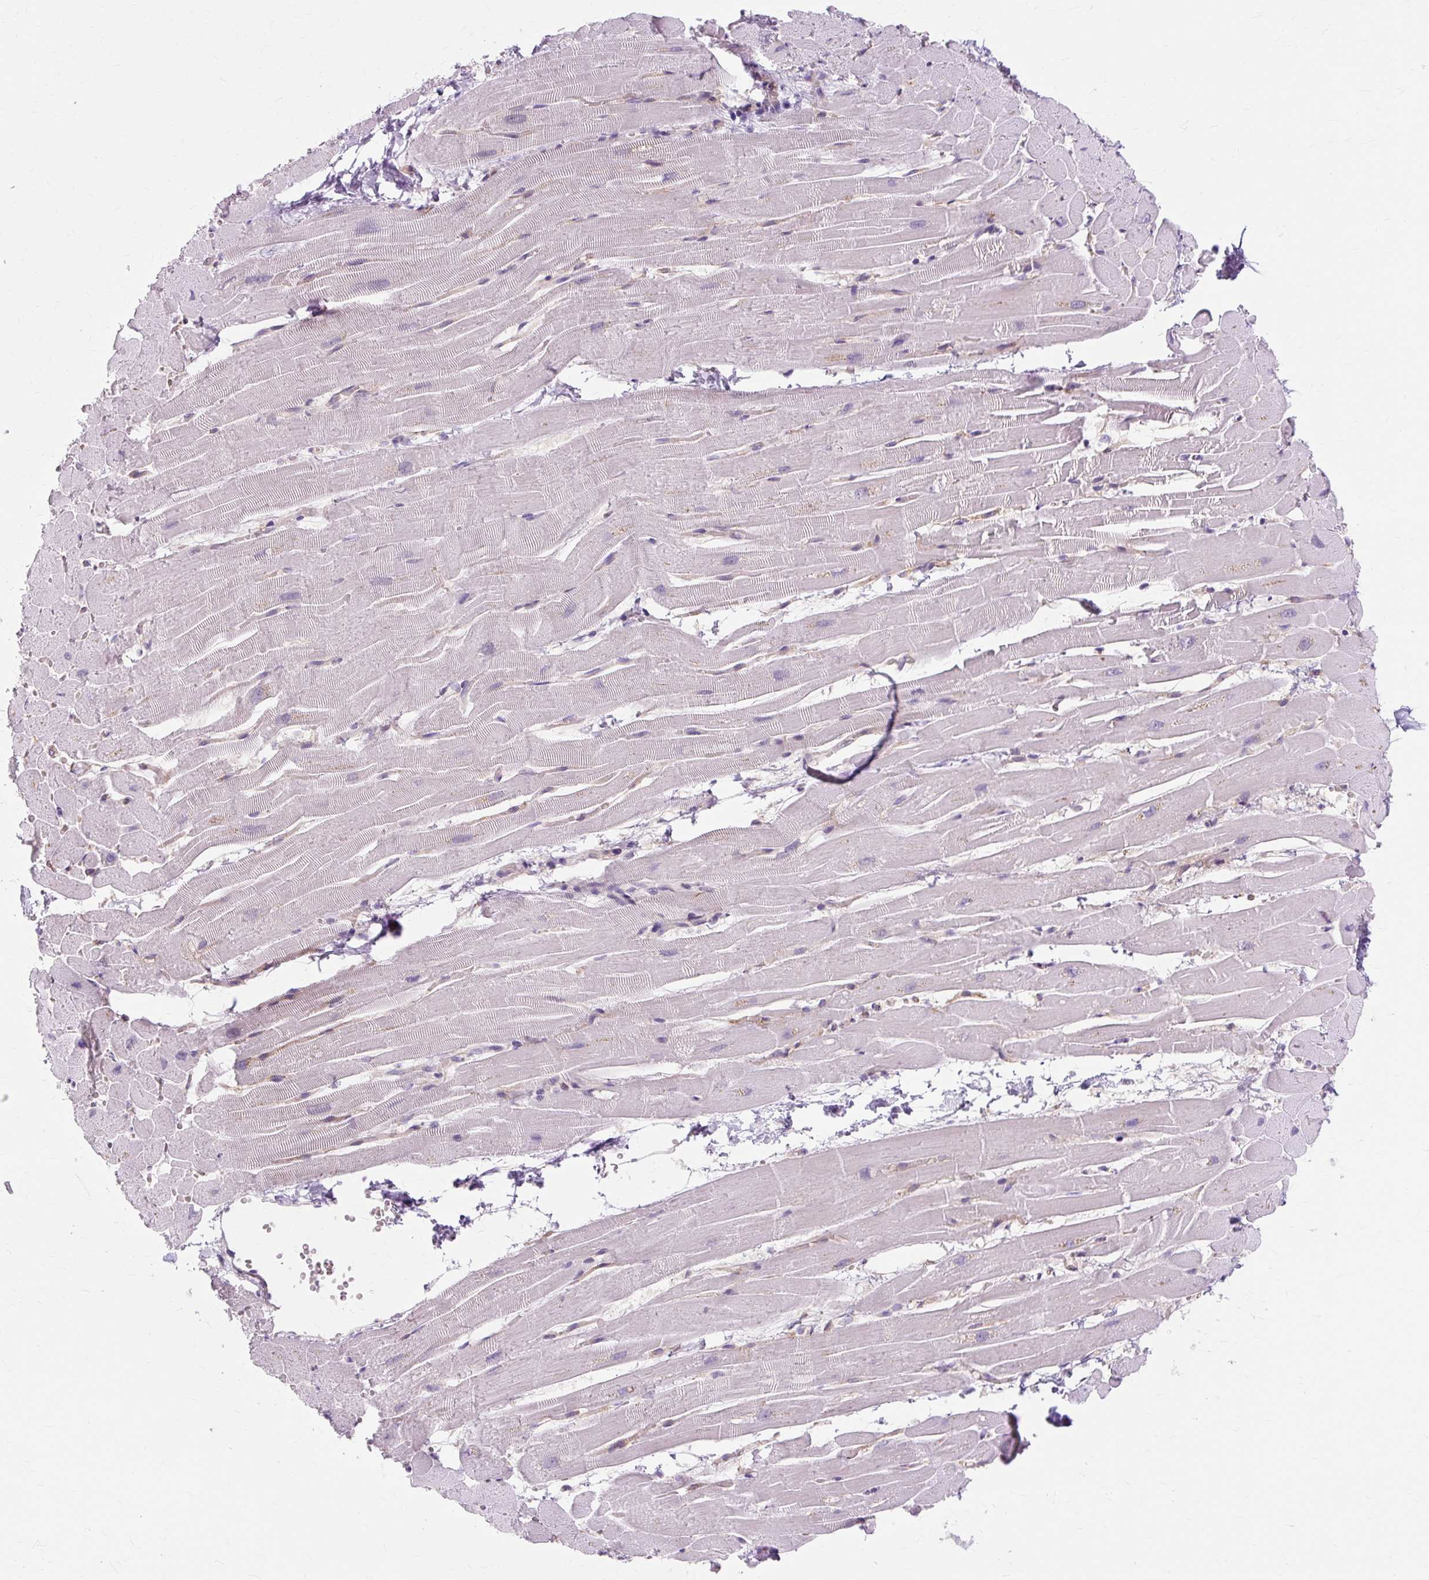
{"staining": {"intensity": "negative", "quantity": "none", "location": "none"}, "tissue": "heart muscle", "cell_type": "Cardiomyocytes", "image_type": "normal", "snomed": [{"axis": "morphology", "description": "Normal tissue, NOS"}, {"axis": "topography", "description": "Heart"}], "caption": "Immunohistochemical staining of benign human heart muscle displays no significant expression in cardiomyocytes. (IHC, brightfield microscopy, high magnification).", "gene": "ZNF35", "patient": {"sex": "male", "age": 37}}